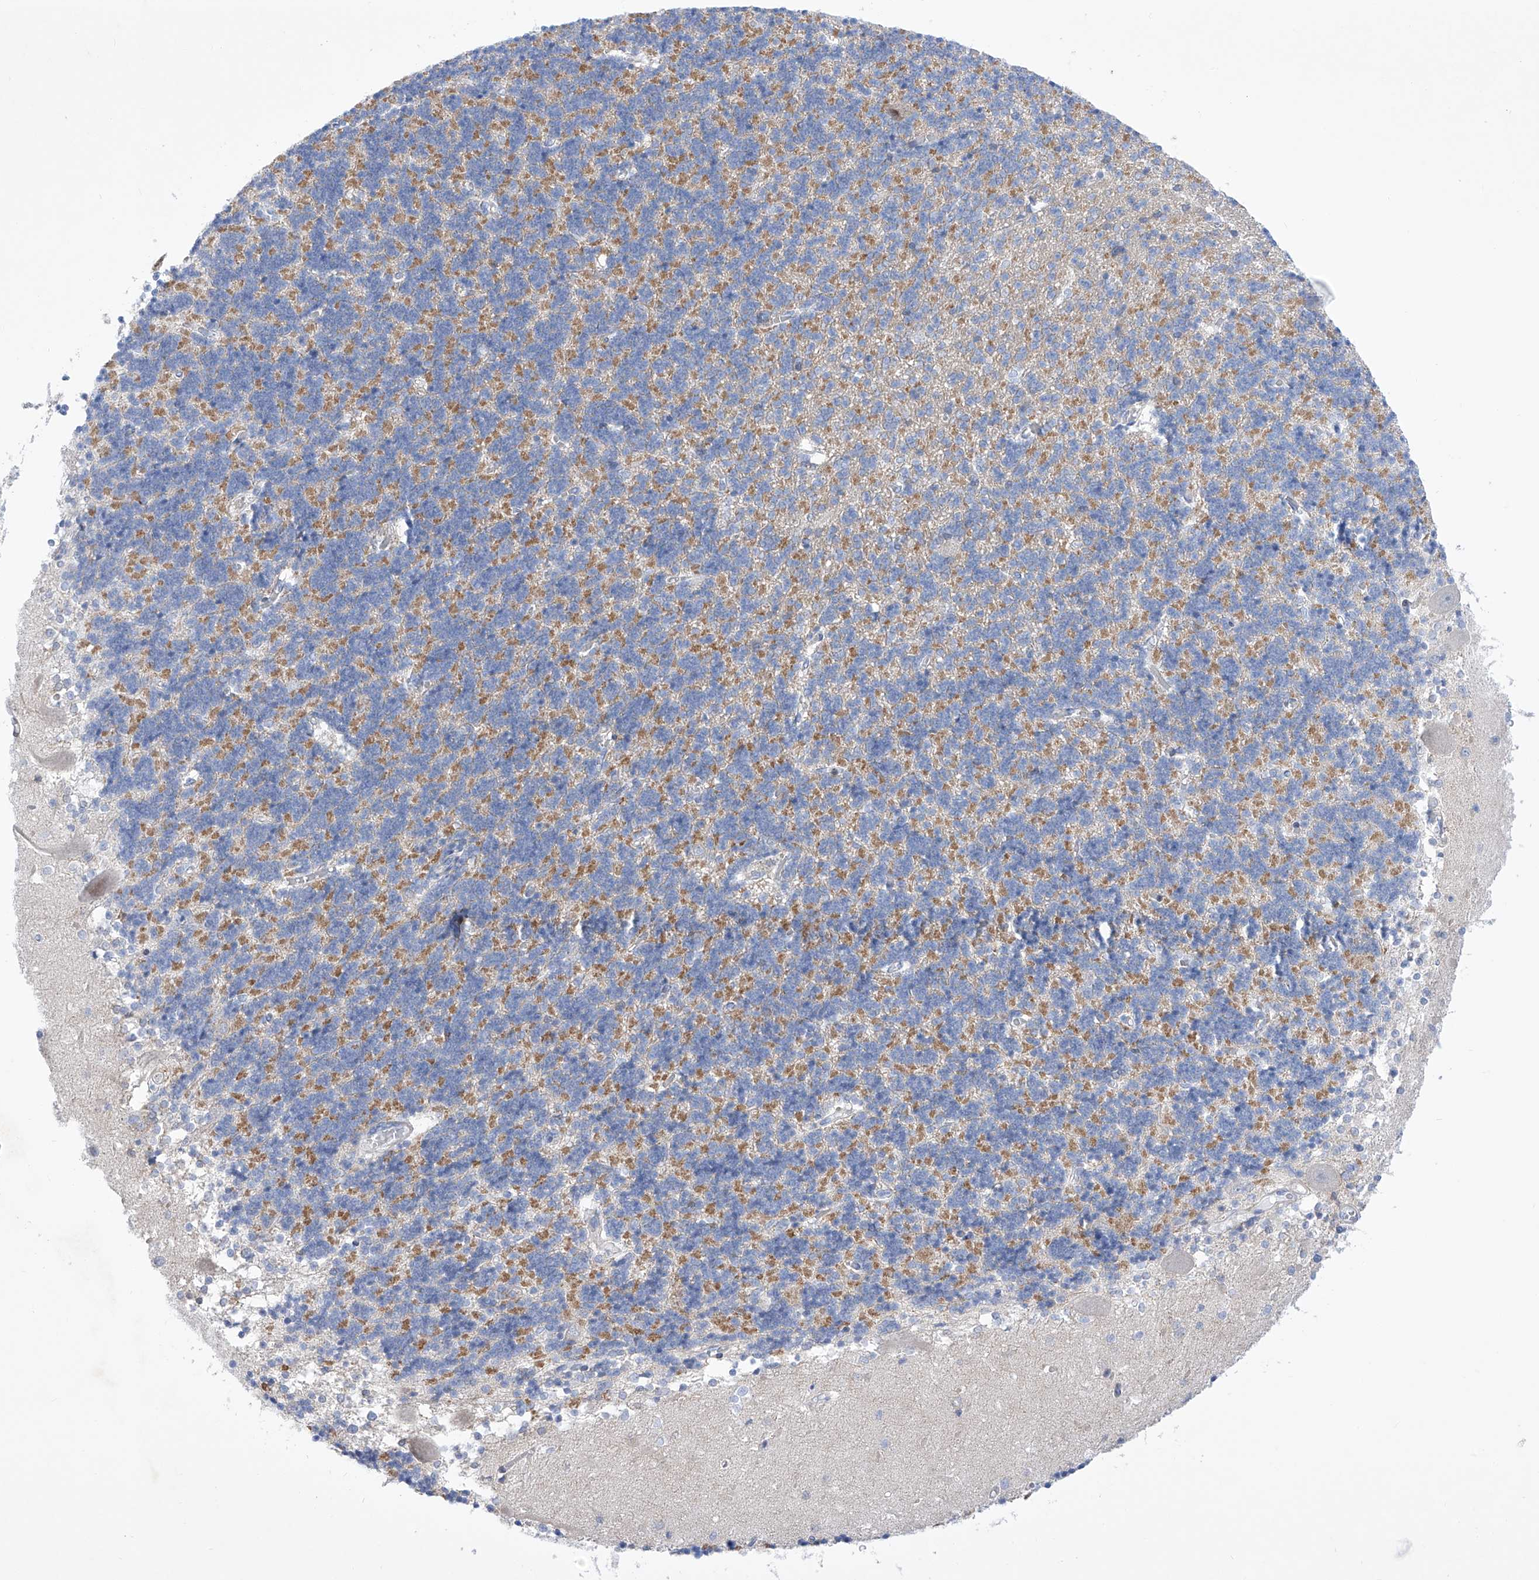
{"staining": {"intensity": "negative", "quantity": "none", "location": "none"}, "tissue": "cerebellum", "cell_type": "Cells in granular layer", "image_type": "normal", "snomed": [{"axis": "morphology", "description": "Normal tissue, NOS"}, {"axis": "topography", "description": "Cerebellum"}], "caption": "Cells in granular layer show no significant protein staining in normal cerebellum. The staining was performed using DAB to visualize the protein expression in brown, while the nuclei were stained in blue with hematoxylin (Magnification: 20x).", "gene": "C1orf87", "patient": {"sex": "male", "age": 37}}